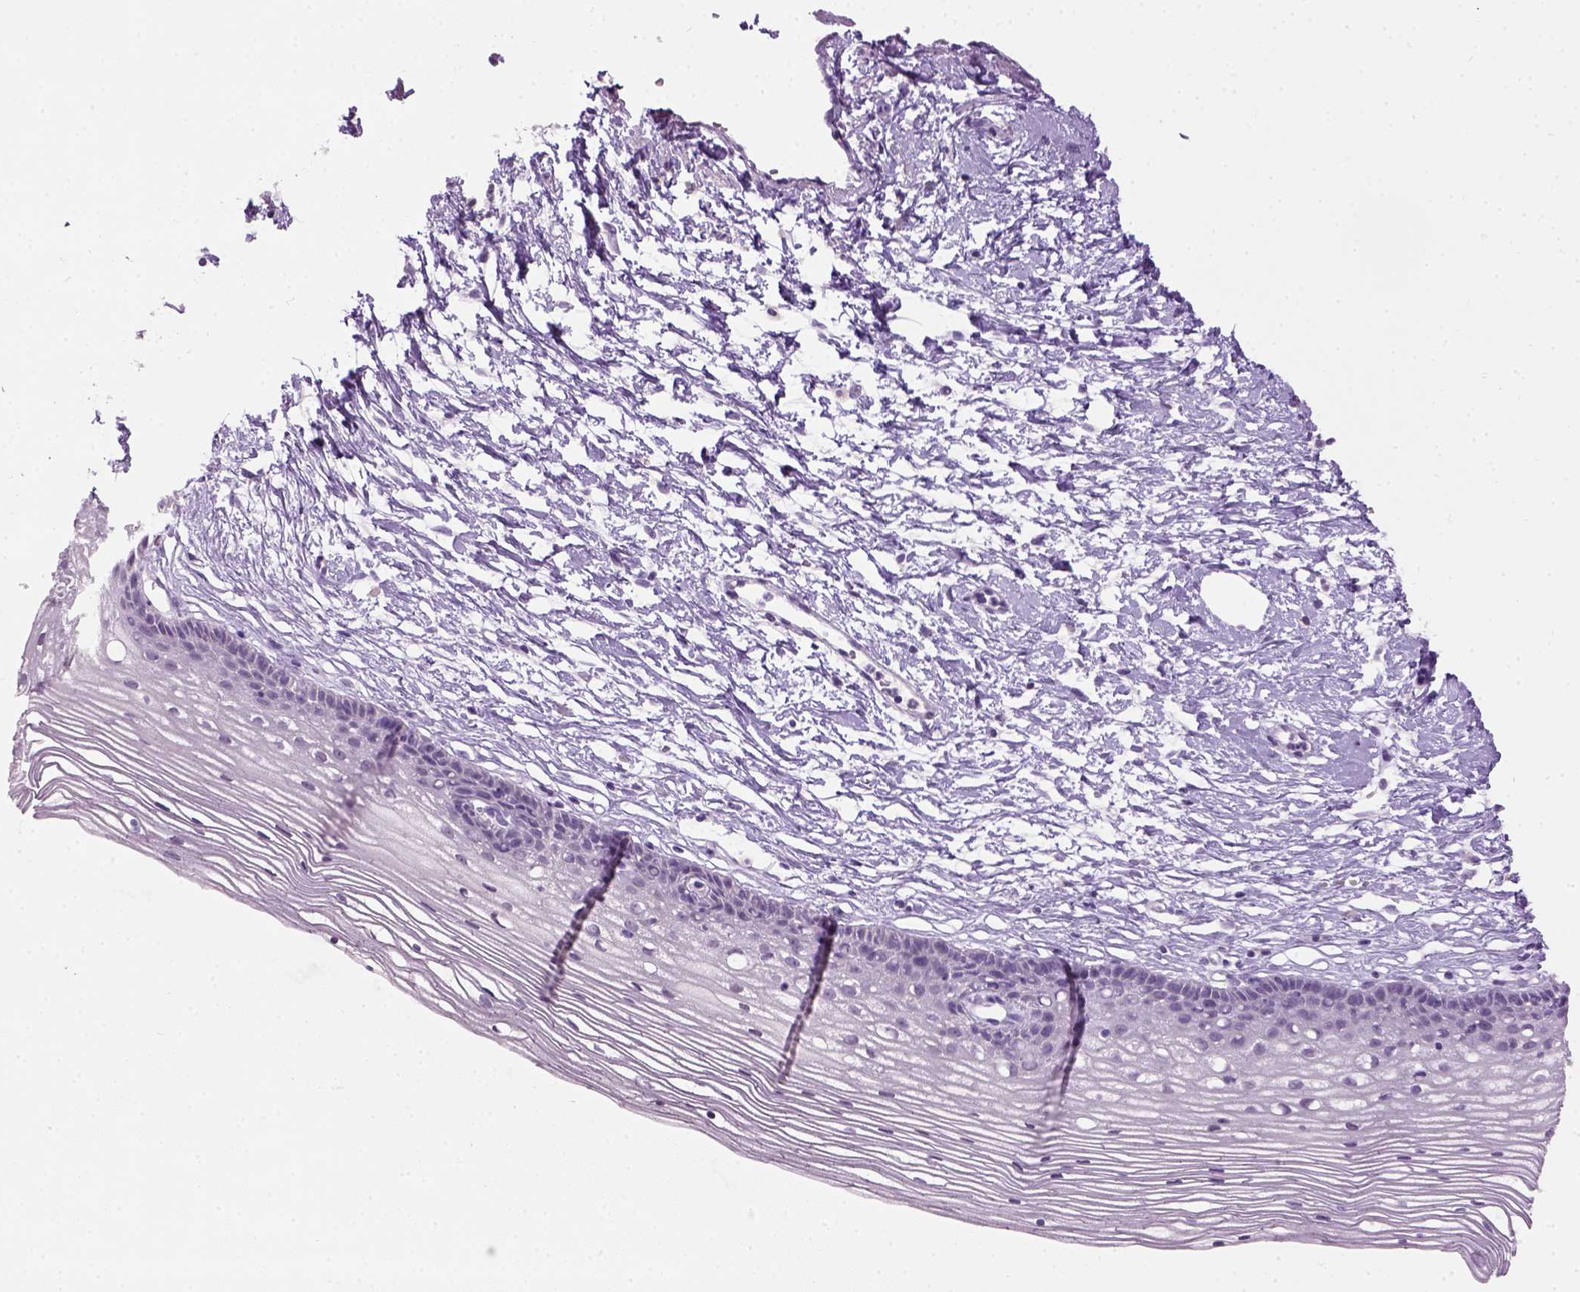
{"staining": {"intensity": "negative", "quantity": "none", "location": "none"}, "tissue": "cervix", "cell_type": "Glandular cells", "image_type": "normal", "snomed": [{"axis": "morphology", "description": "Normal tissue, NOS"}, {"axis": "topography", "description": "Cervix"}], "caption": "Immunohistochemistry histopathology image of normal cervix: human cervix stained with DAB reveals no significant protein positivity in glandular cells. The staining was performed using DAB (3,3'-diaminobenzidine) to visualize the protein expression in brown, while the nuclei were stained in blue with hematoxylin (Magnification: 20x).", "gene": "GABRB2", "patient": {"sex": "female", "age": 40}}